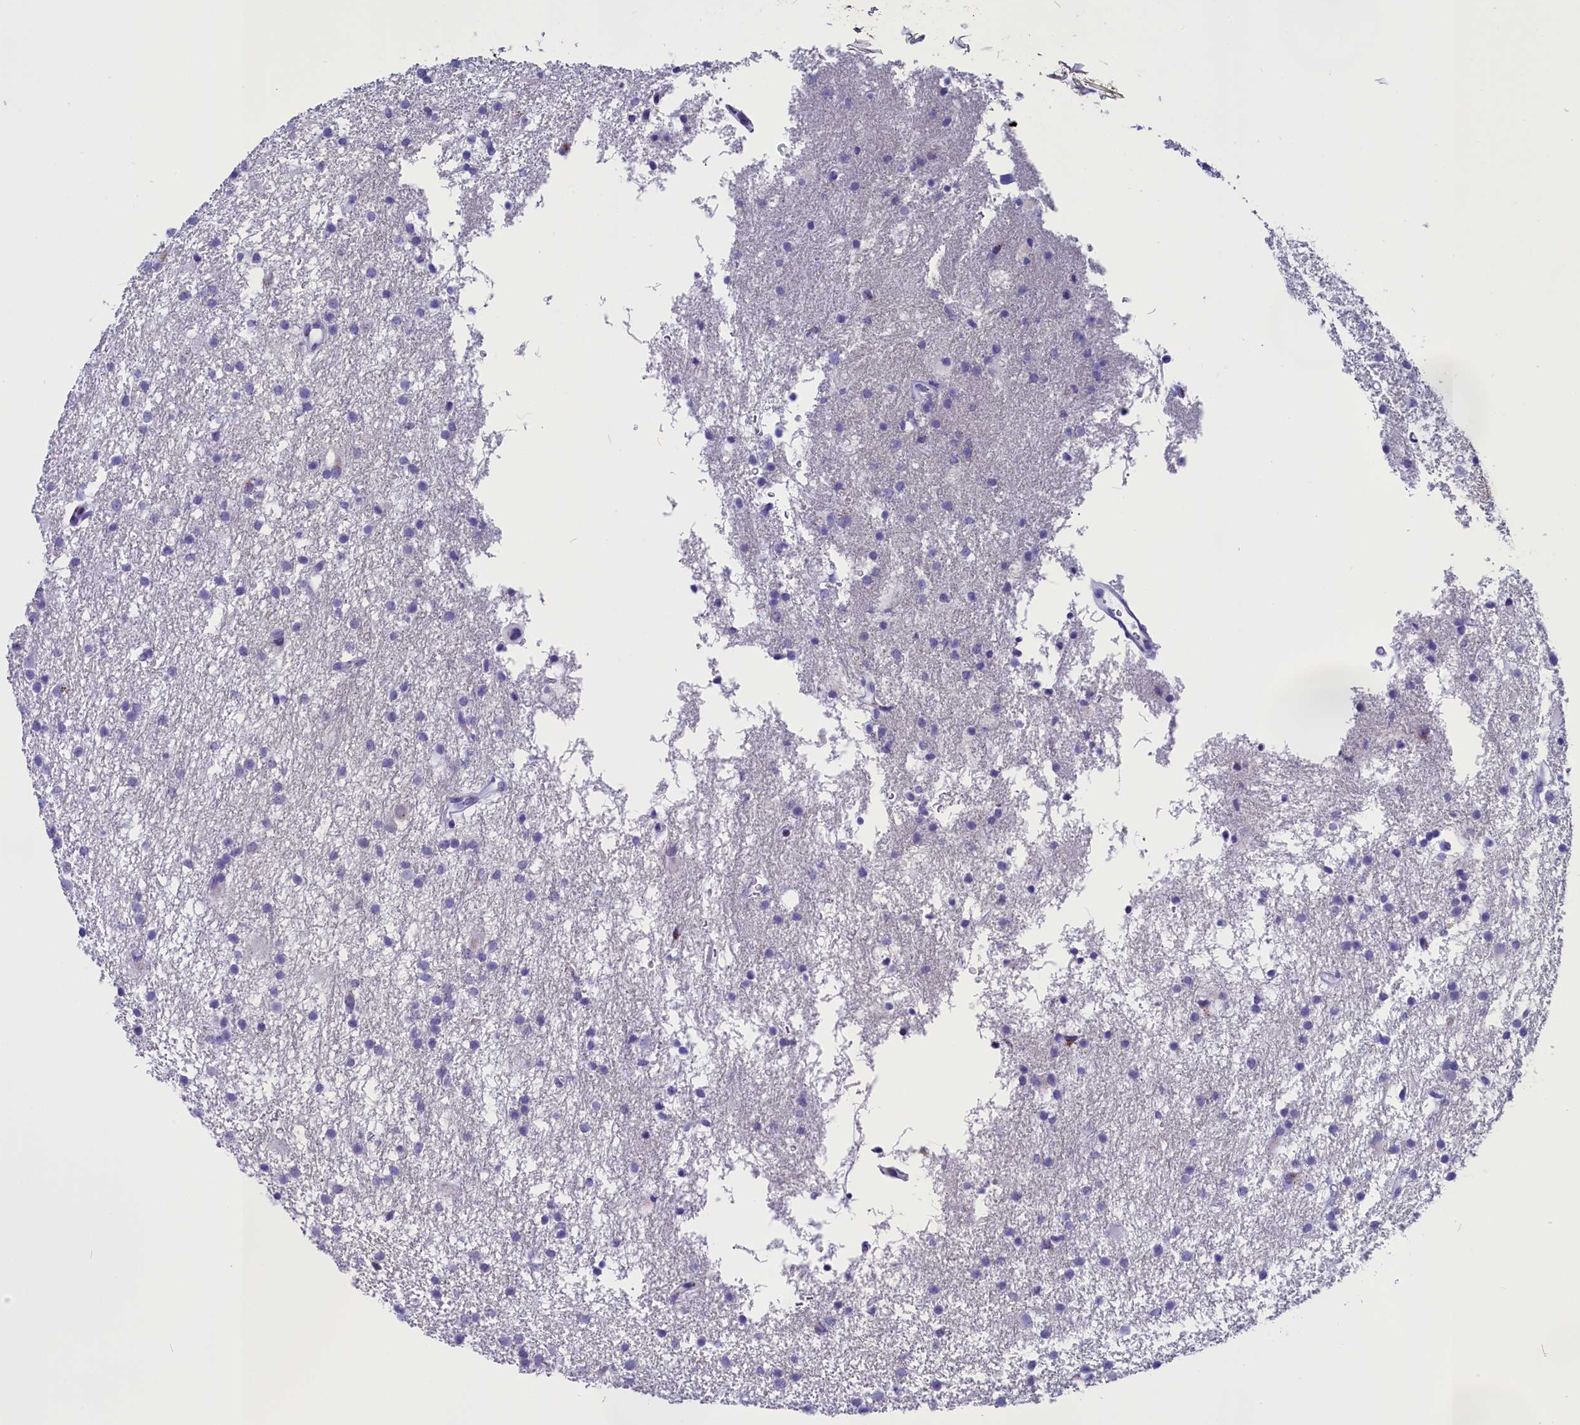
{"staining": {"intensity": "negative", "quantity": "none", "location": "none"}, "tissue": "glioma", "cell_type": "Tumor cells", "image_type": "cancer", "snomed": [{"axis": "morphology", "description": "Glioma, malignant, High grade"}, {"axis": "topography", "description": "Brain"}], "caption": "High-grade glioma (malignant) was stained to show a protein in brown. There is no significant positivity in tumor cells.", "gene": "AP3B2", "patient": {"sex": "male", "age": 77}}